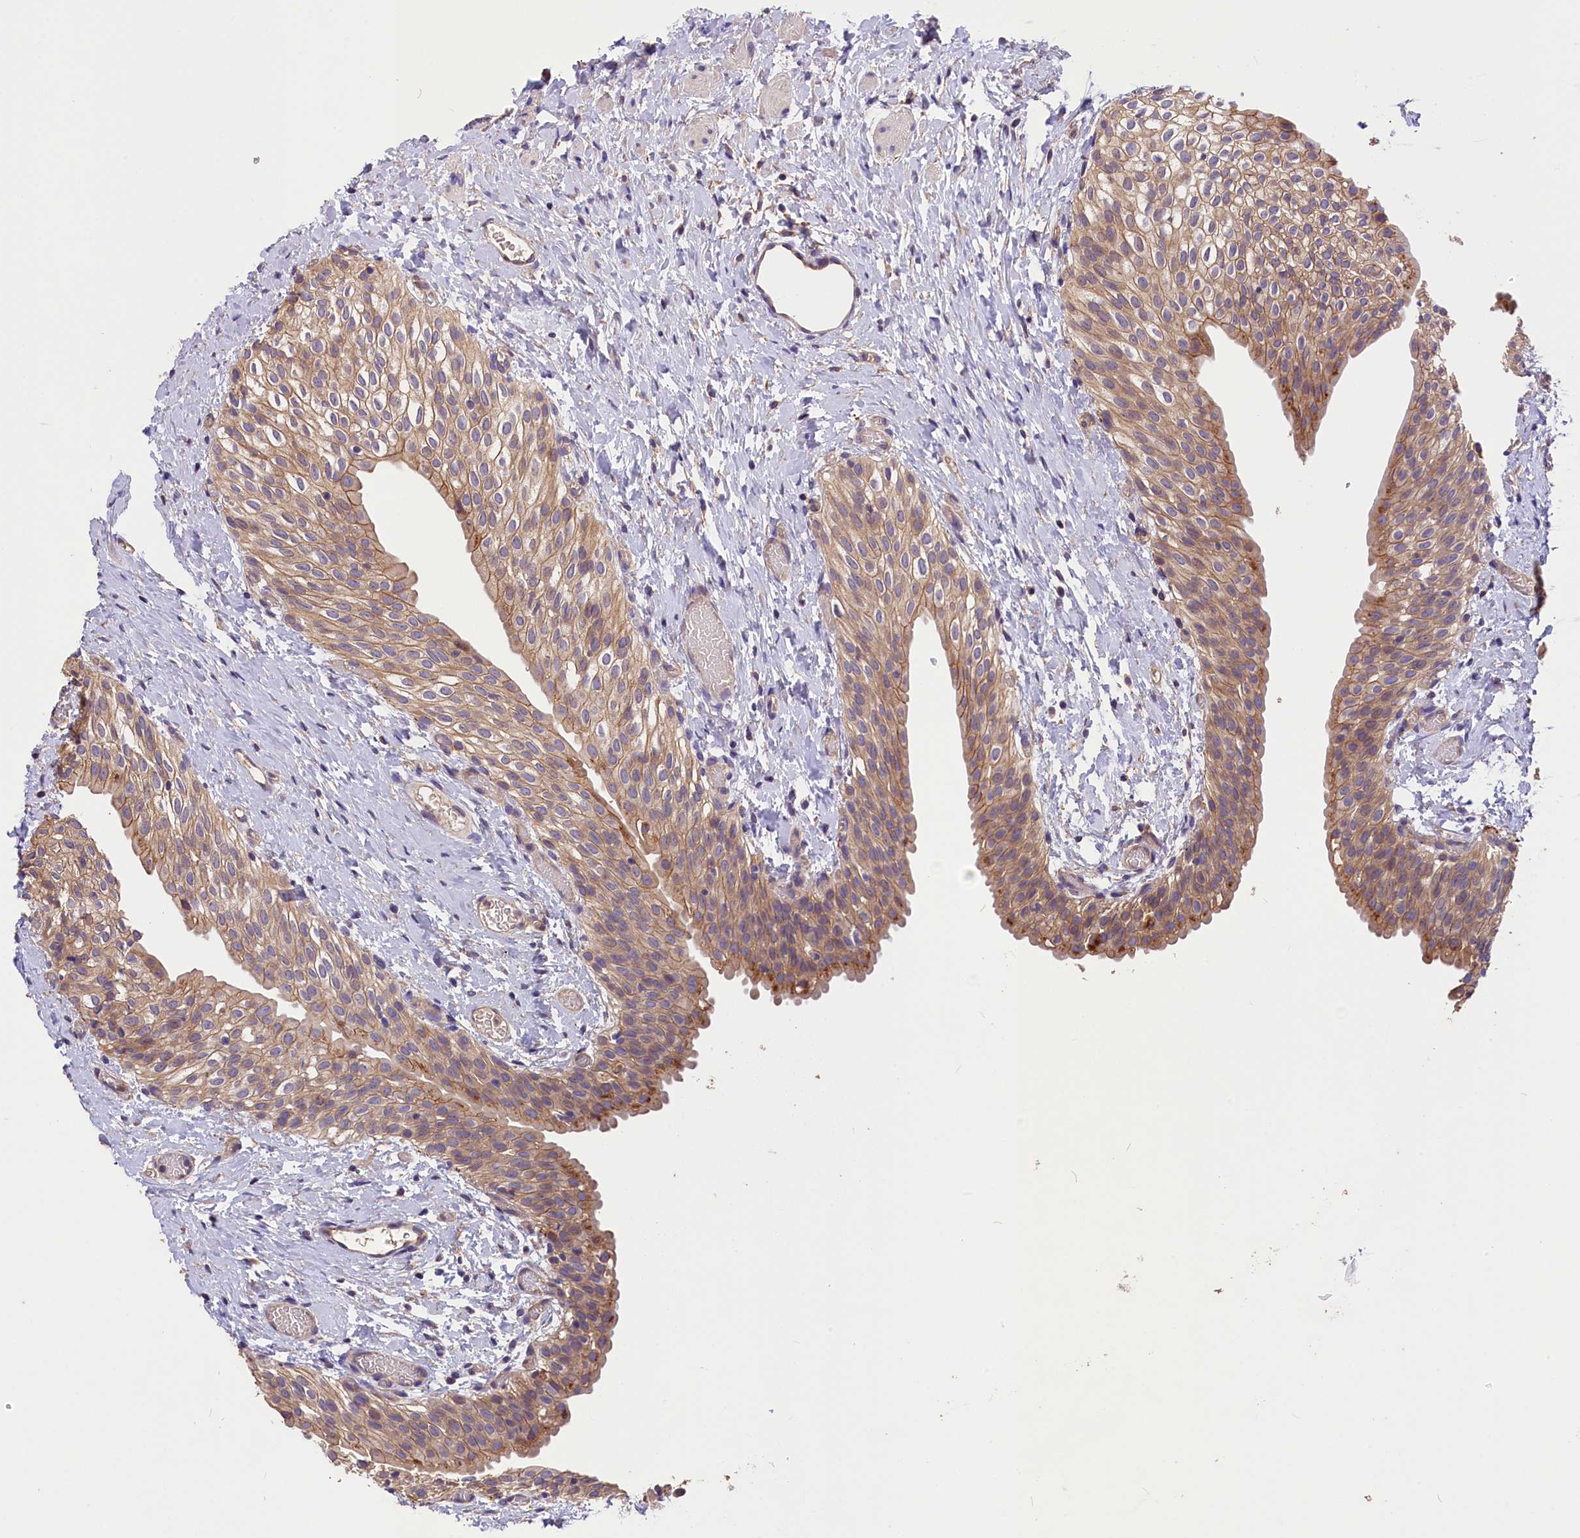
{"staining": {"intensity": "moderate", "quantity": ">75%", "location": "cytoplasmic/membranous"}, "tissue": "urinary bladder", "cell_type": "Urothelial cells", "image_type": "normal", "snomed": [{"axis": "morphology", "description": "Normal tissue, NOS"}, {"axis": "topography", "description": "Urinary bladder"}], "caption": "Moderate cytoplasmic/membranous protein staining is present in approximately >75% of urothelial cells in urinary bladder. The protein of interest is stained brown, and the nuclei are stained in blue (DAB (3,3'-diaminobenzidine) IHC with brightfield microscopy, high magnification).", "gene": "ERMARD", "patient": {"sex": "male", "age": 1}}